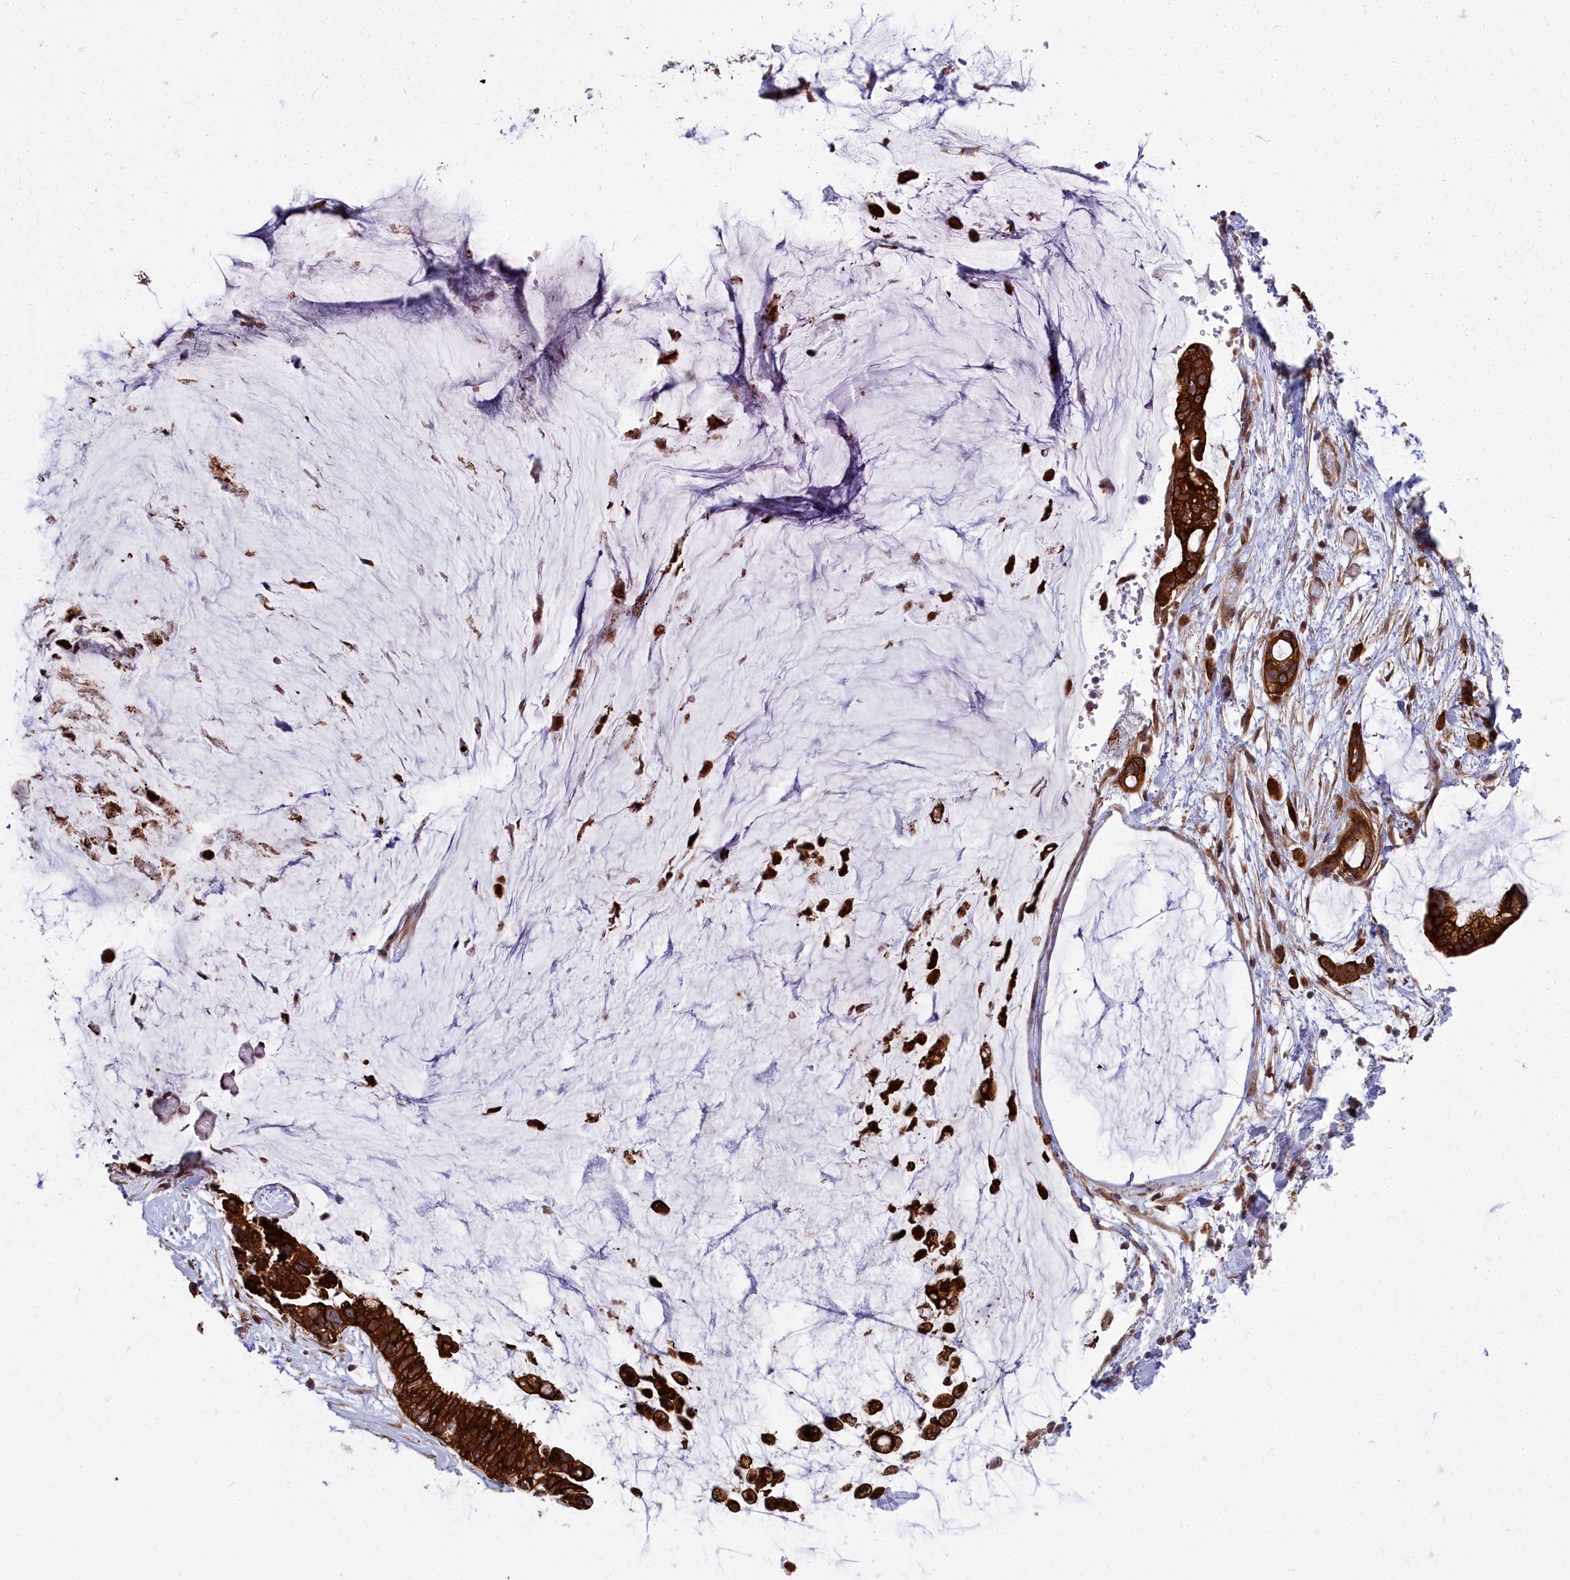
{"staining": {"intensity": "strong", "quantity": ">75%", "location": "cytoplasmic/membranous"}, "tissue": "ovarian cancer", "cell_type": "Tumor cells", "image_type": "cancer", "snomed": [{"axis": "morphology", "description": "Cystadenocarcinoma, mucinous, NOS"}, {"axis": "topography", "description": "Ovary"}], "caption": "Ovarian mucinous cystadenocarcinoma tissue shows strong cytoplasmic/membranous expression in approximately >75% of tumor cells (Brightfield microscopy of DAB IHC at high magnification).", "gene": "ABCB8", "patient": {"sex": "female", "age": 39}}